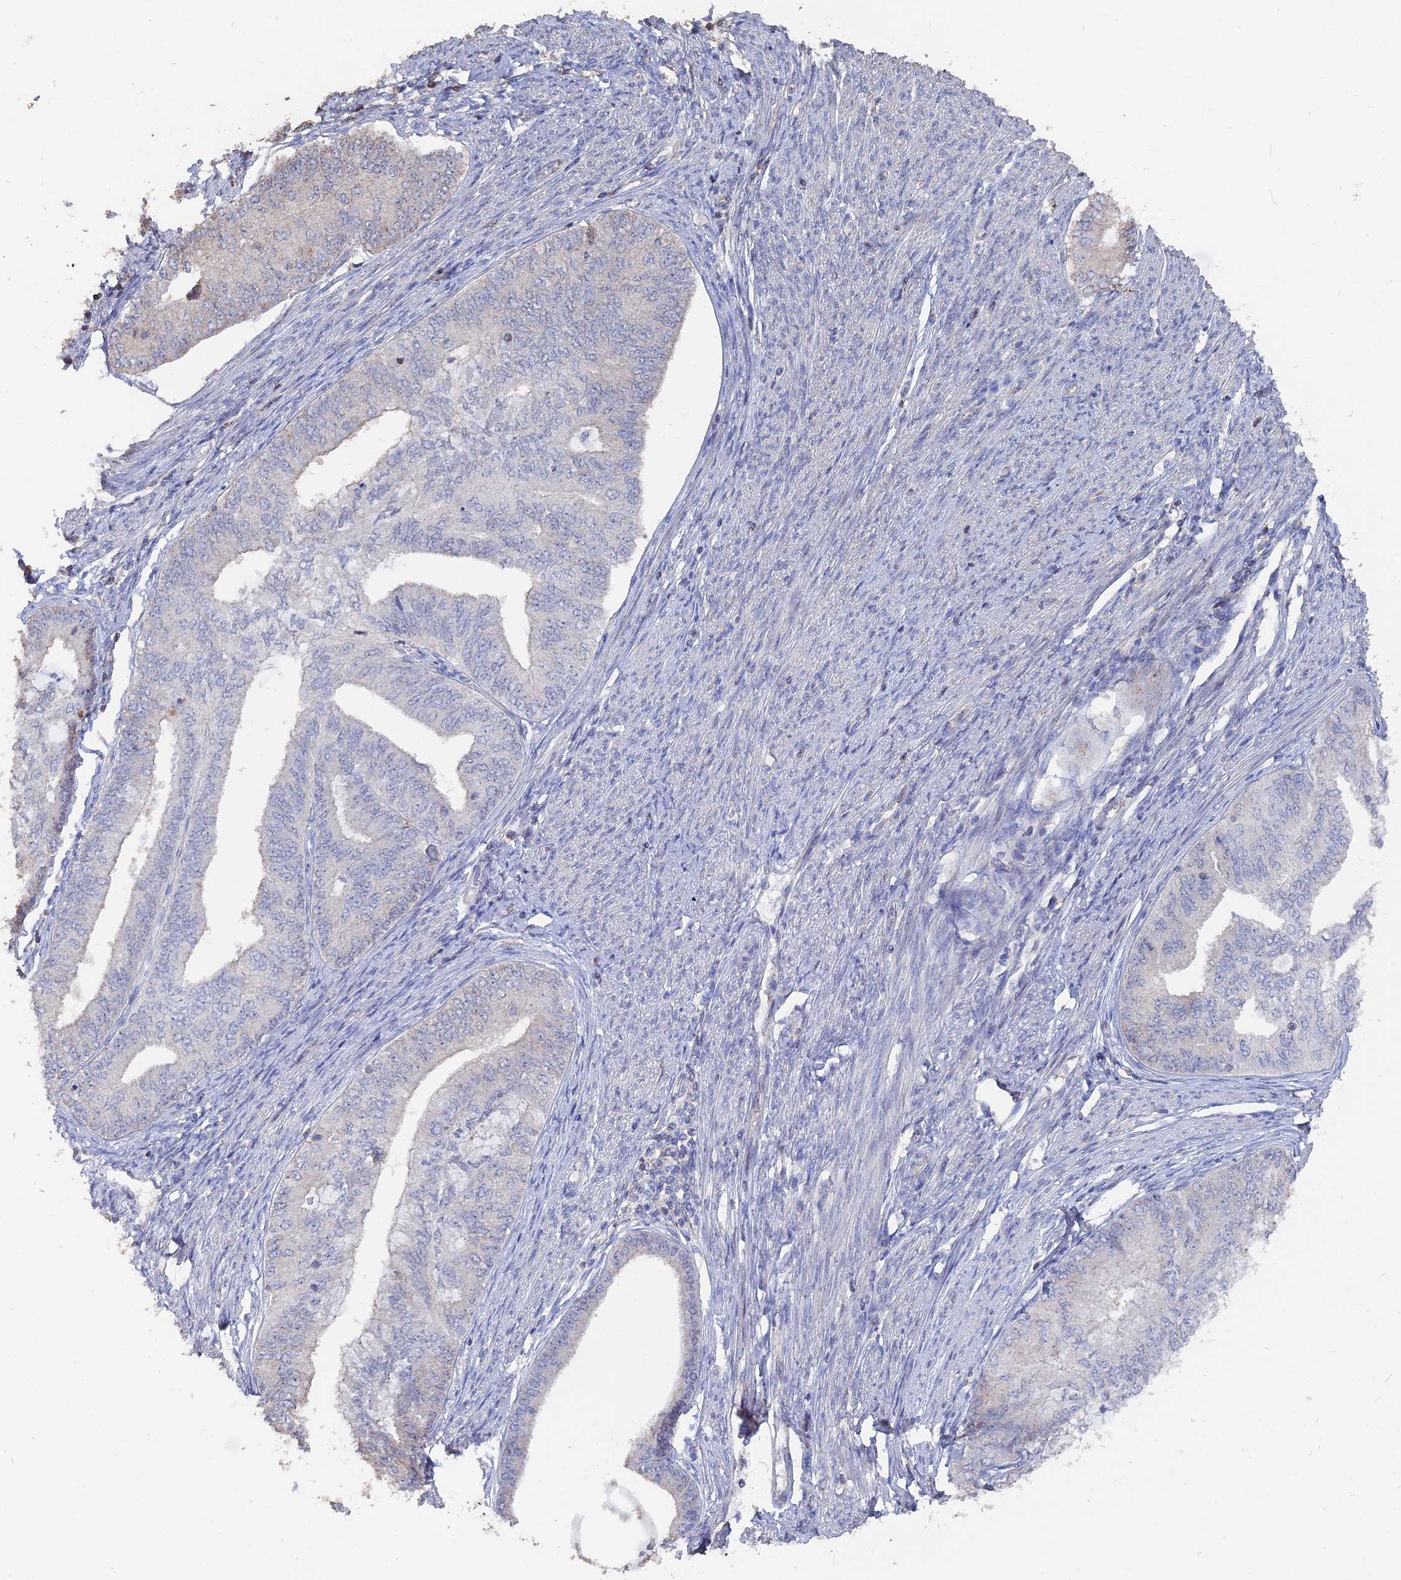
{"staining": {"intensity": "negative", "quantity": "none", "location": "none"}, "tissue": "endometrial cancer", "cell_type": "Tumor cells", "image_type": "cancer", "snomed": [{"axis": "morphology", "description": "Adenocarcinoma, NOS"}, {"axis": "topography", "description": "Endometrium"}], "caption": "Tumor cells show no significant staining in endometrial adenocarcinoma. (DAB immunohistochemistry with hematoxylin counter stain).", "gene": "SEMG2", "patient": {"sex": "female", "age": 68}}